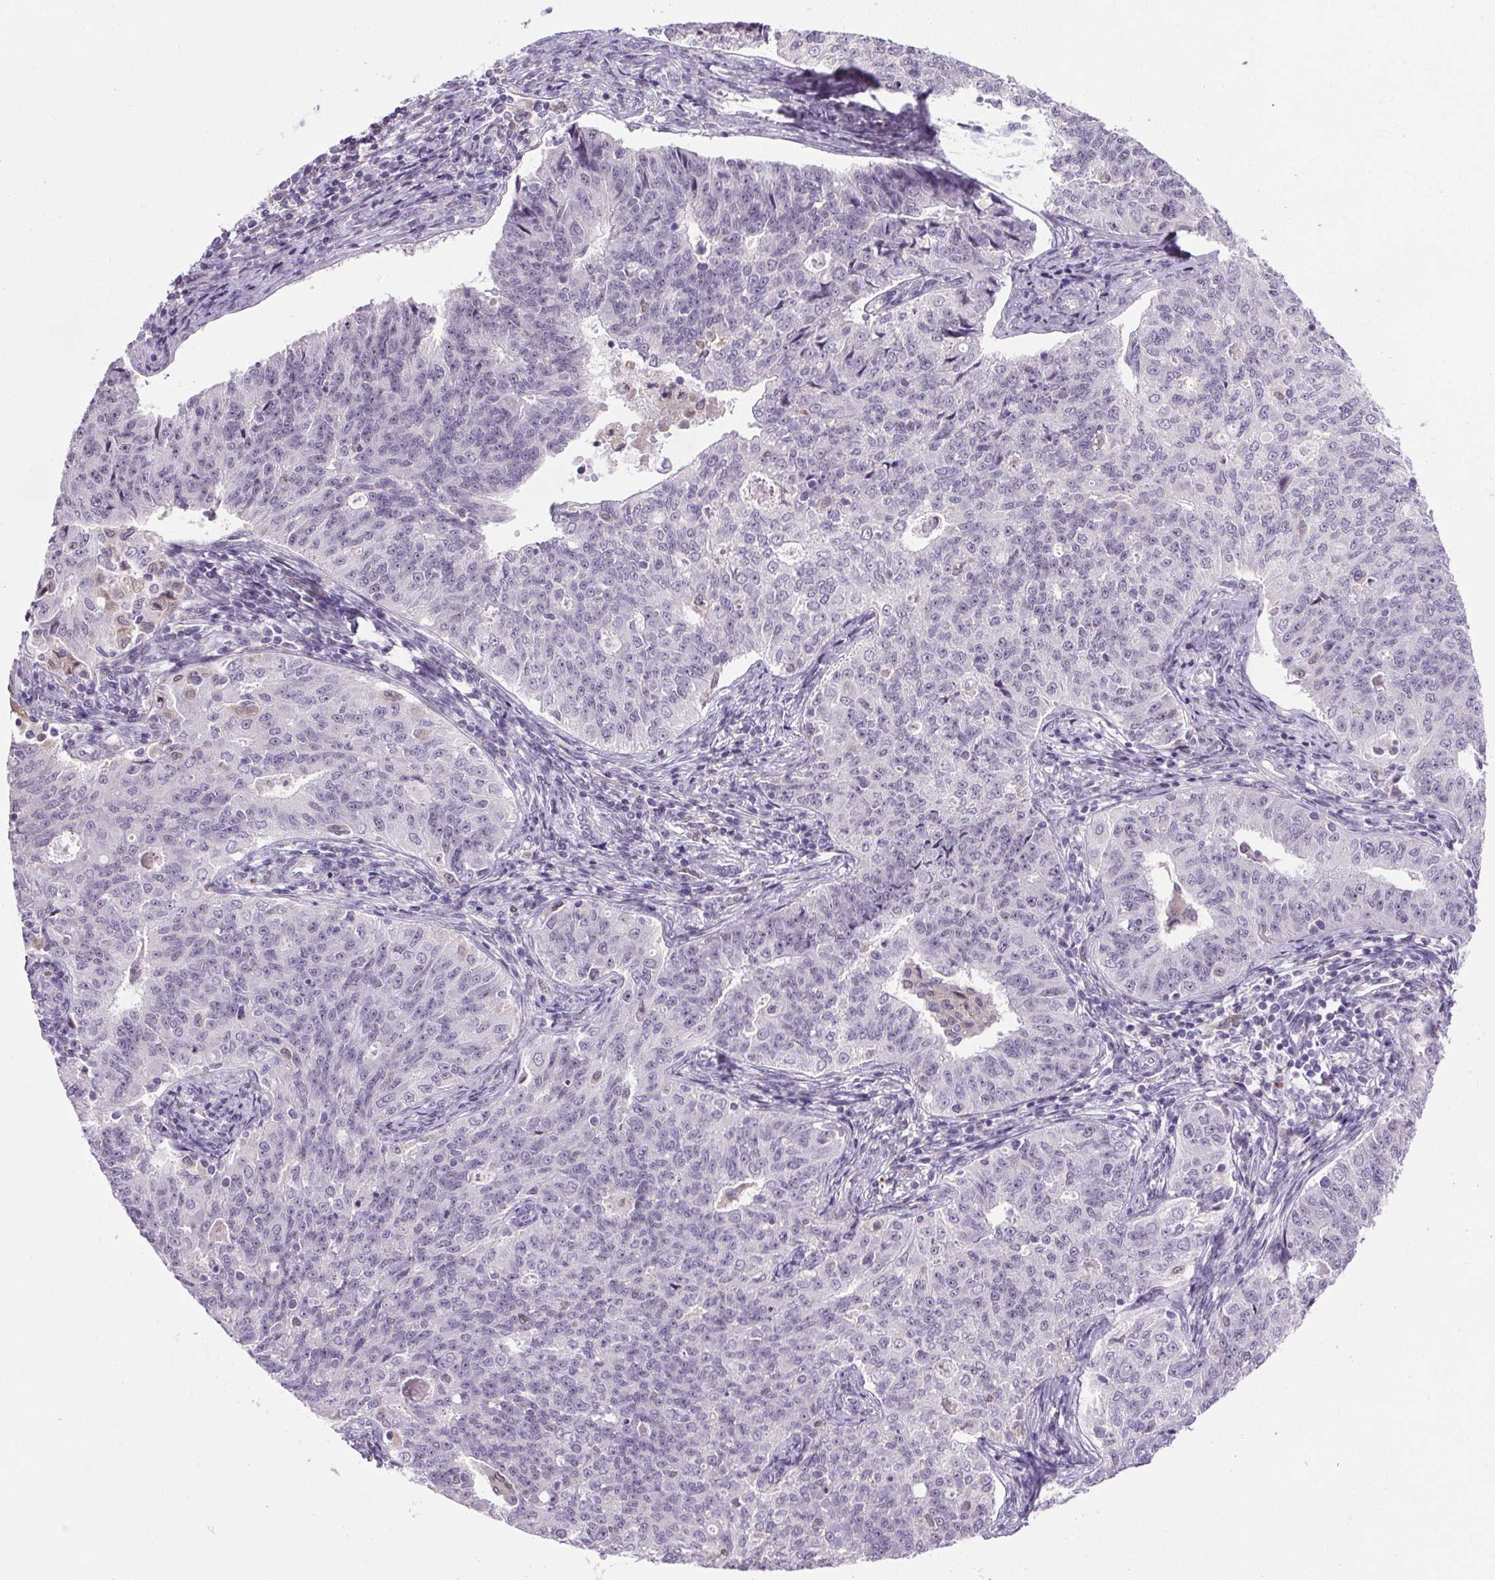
{"staining": {"intensity": "negative", "quantity": "none", "location": "none"}, "tissue": "endometrial cancer", "cell_type": "Tumor cells", "image_type": "cancer", "snomed": [{"axis": "morphology", "description": "Adenocarcinoma, NOS"}, {"axis": "topography", "description": "Endometrium"}], "caption": "This is a image of immunohistochemistry staining of adenocarcinoma (endometrial), which shows no staining in tumor cells.", "gene": "TMEM240", "patient": {"sex": "female", "age": 43}}